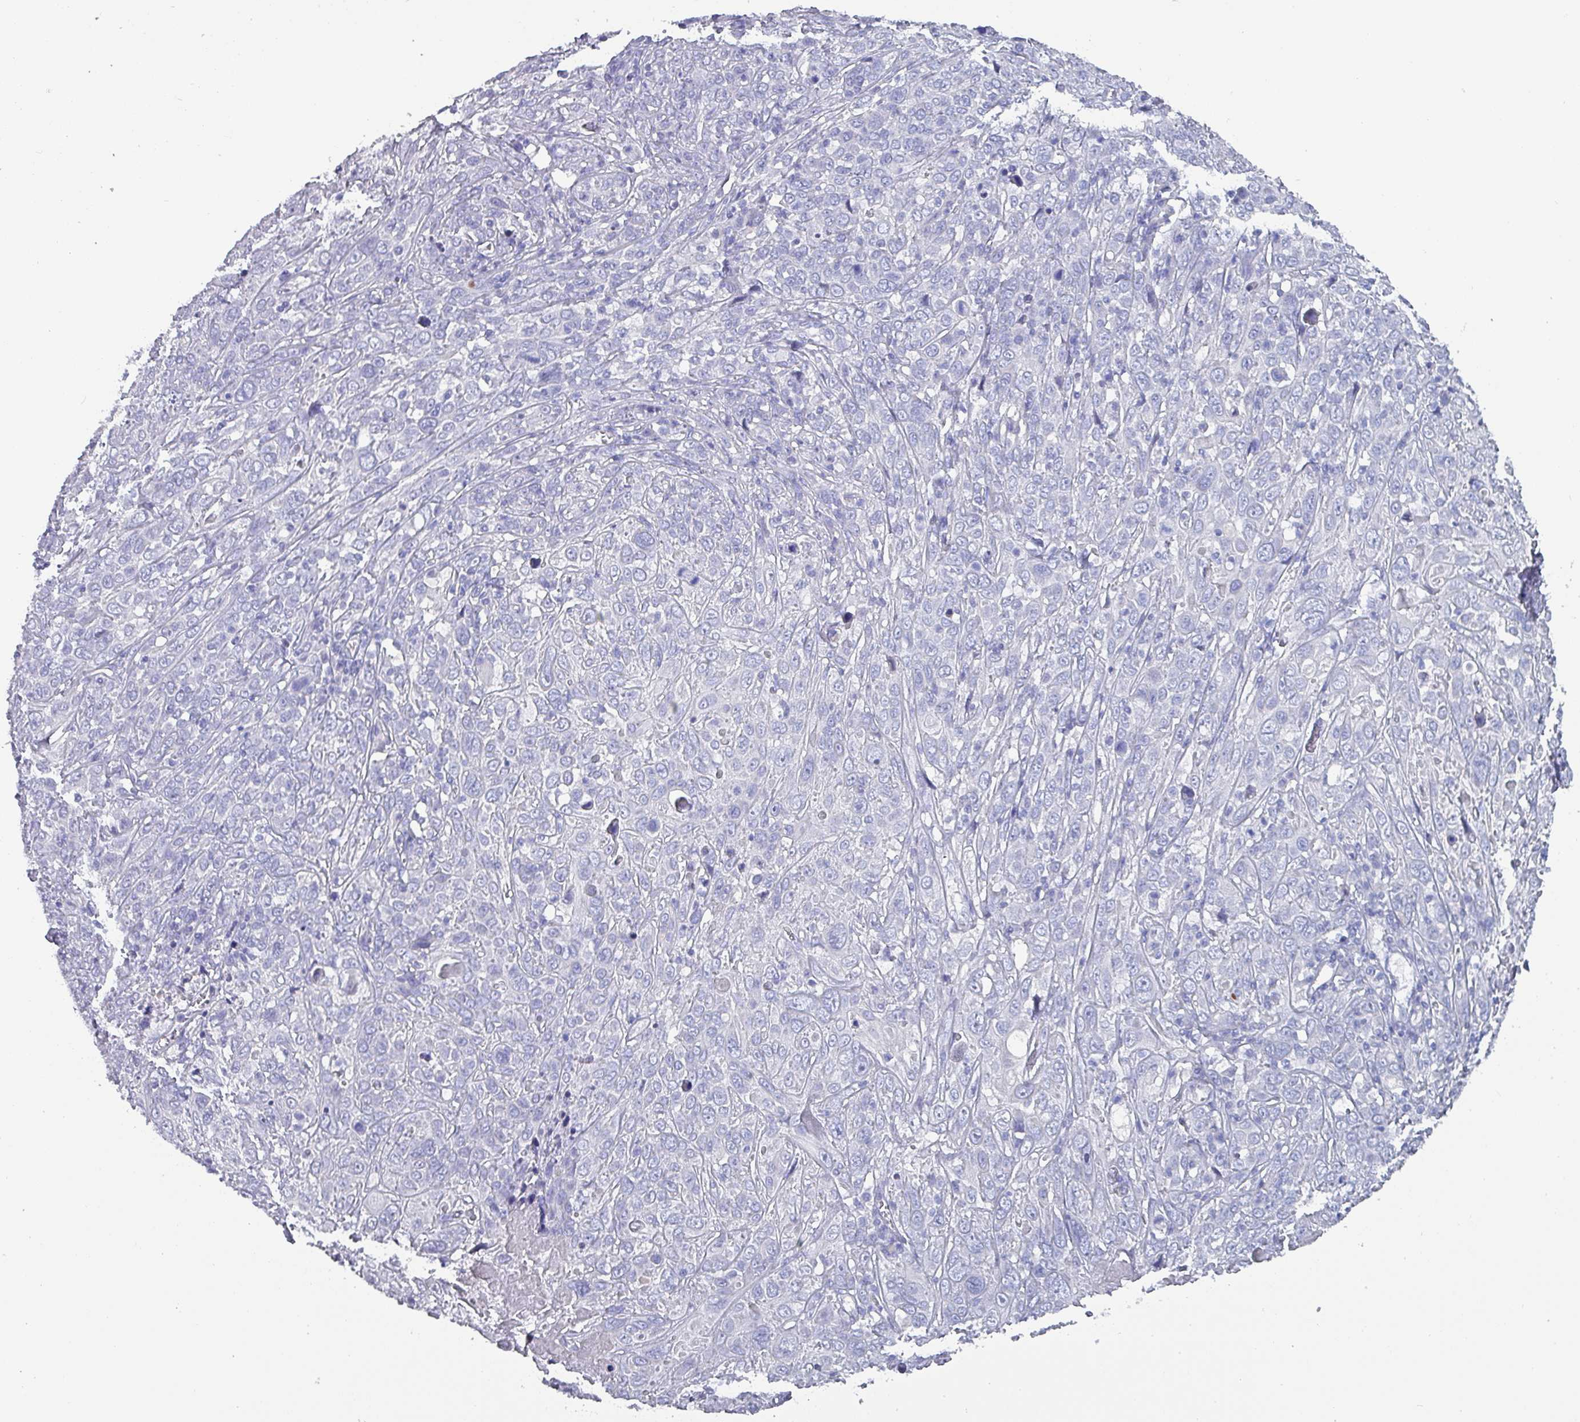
{"staining": {"intensity": "negative", "quantity": "none", "location": "none"}, "tissue": "cervical cancer", "cell_type": "Tumor cells", "image_type": "cancer", "snomed": [{"axis": "morphology", "description": "Squamous cell carcinoma, NOS"}, {"axis": "topography", "description": "Cervix"}], "caption": "High magnification brightfield microscopy of cervical cancer stained with DAB (brown) and counterstained with hematoxylin (blue): tumor cells show no significant staining.", "gene": "INS-IGF2", "patient": {"sex": "female", "age": 46}}